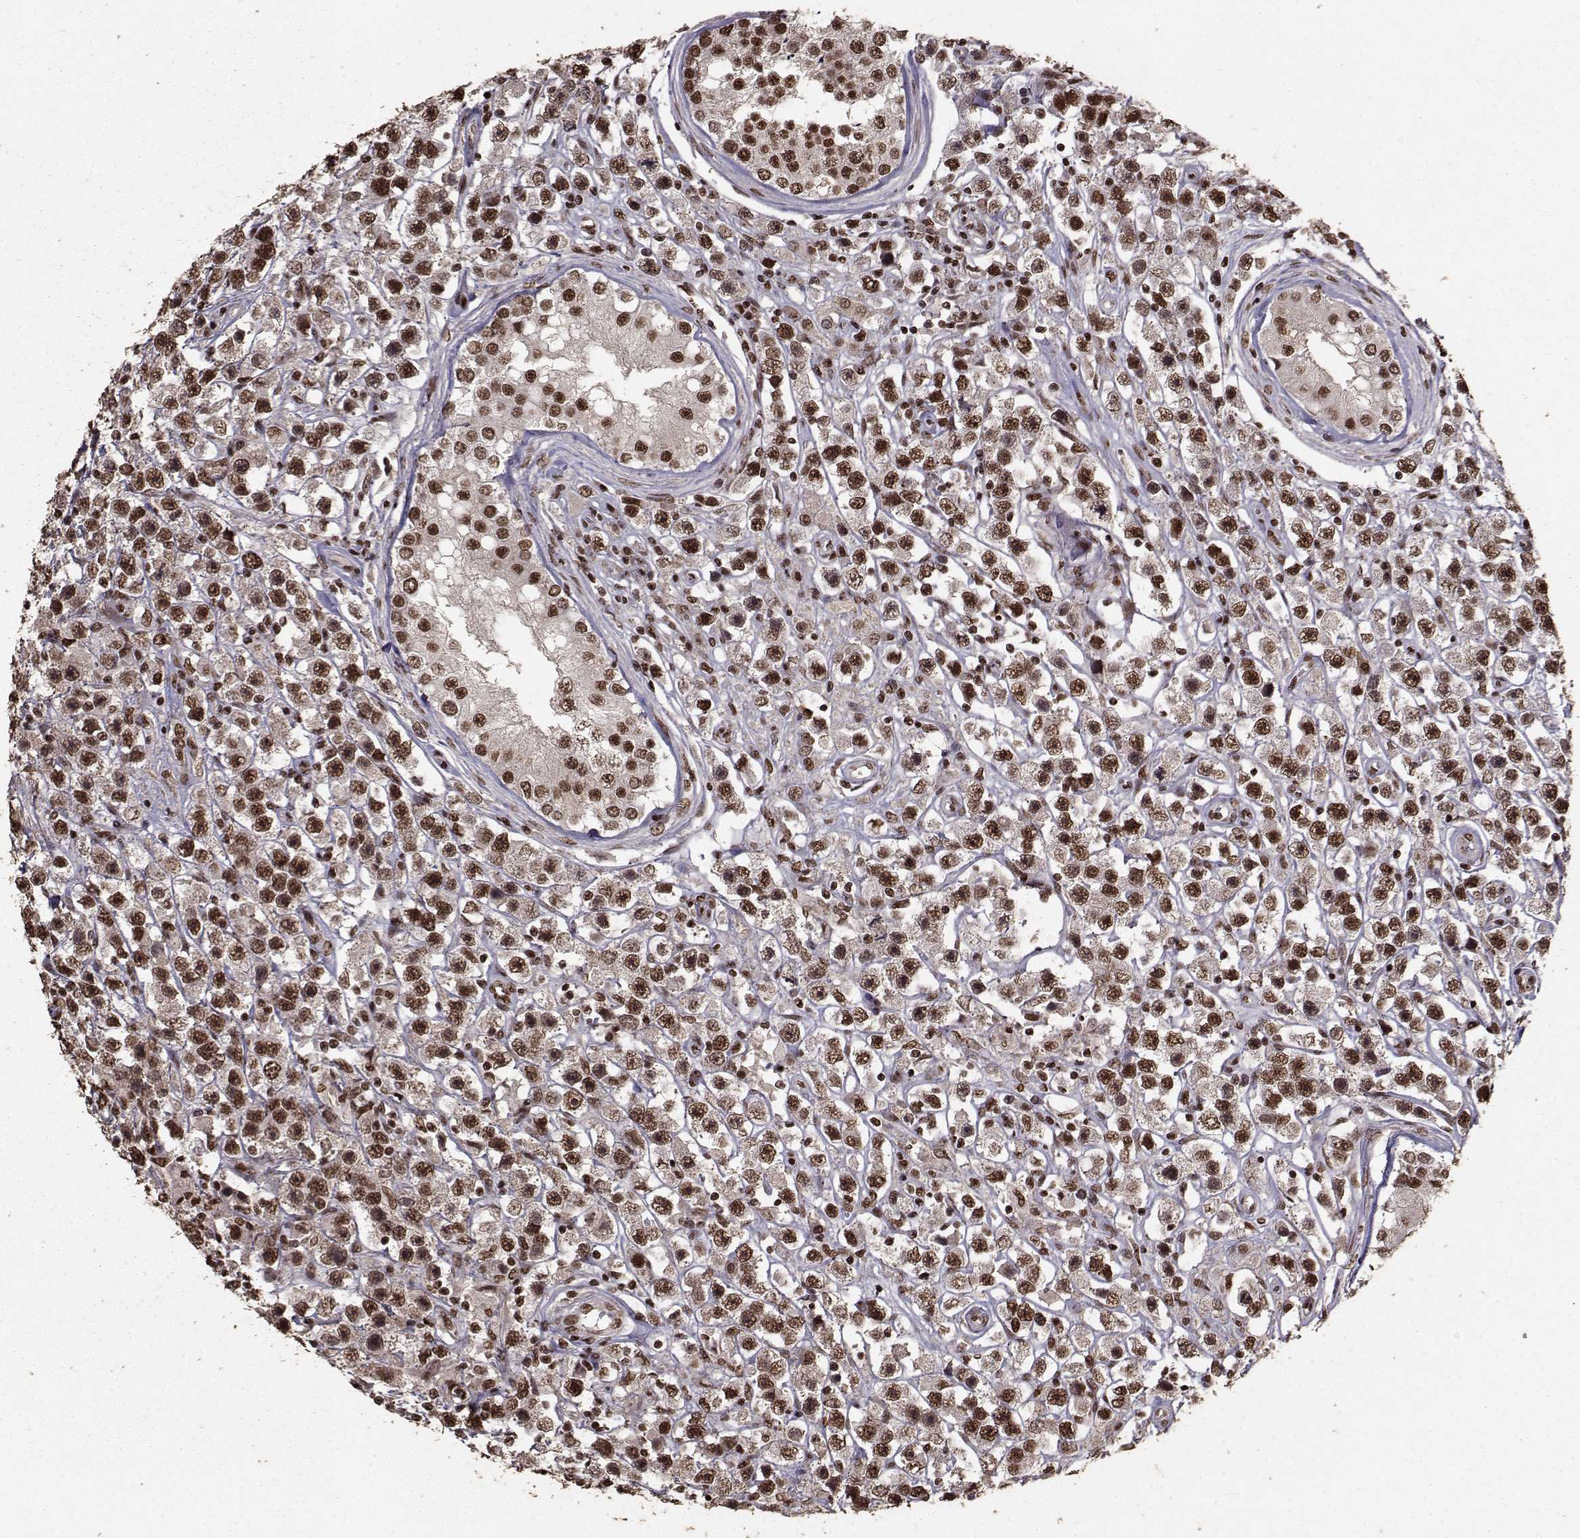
{"staining": {"intensity": "strong", "quantity": ">75%", "location": "cytoplasmic/membranous,nuclear"}, "tissue": "testis cancer", "cell_type": "Tumor cells", "image_type": "cancer", "snomed": [{"axis": "morphology", "description": "Seminoma, NOS"}, {"axis": "topography", "description": "Testis"}], "caption": "The histopathology image displays staining of testis cancer (seminoma), revealing strong cytoplasmic/membranous and nuclear protein staining (brown color) within tumor cells.", "gene": "SF1", "patient": {"sex": "male", "age": 45}}